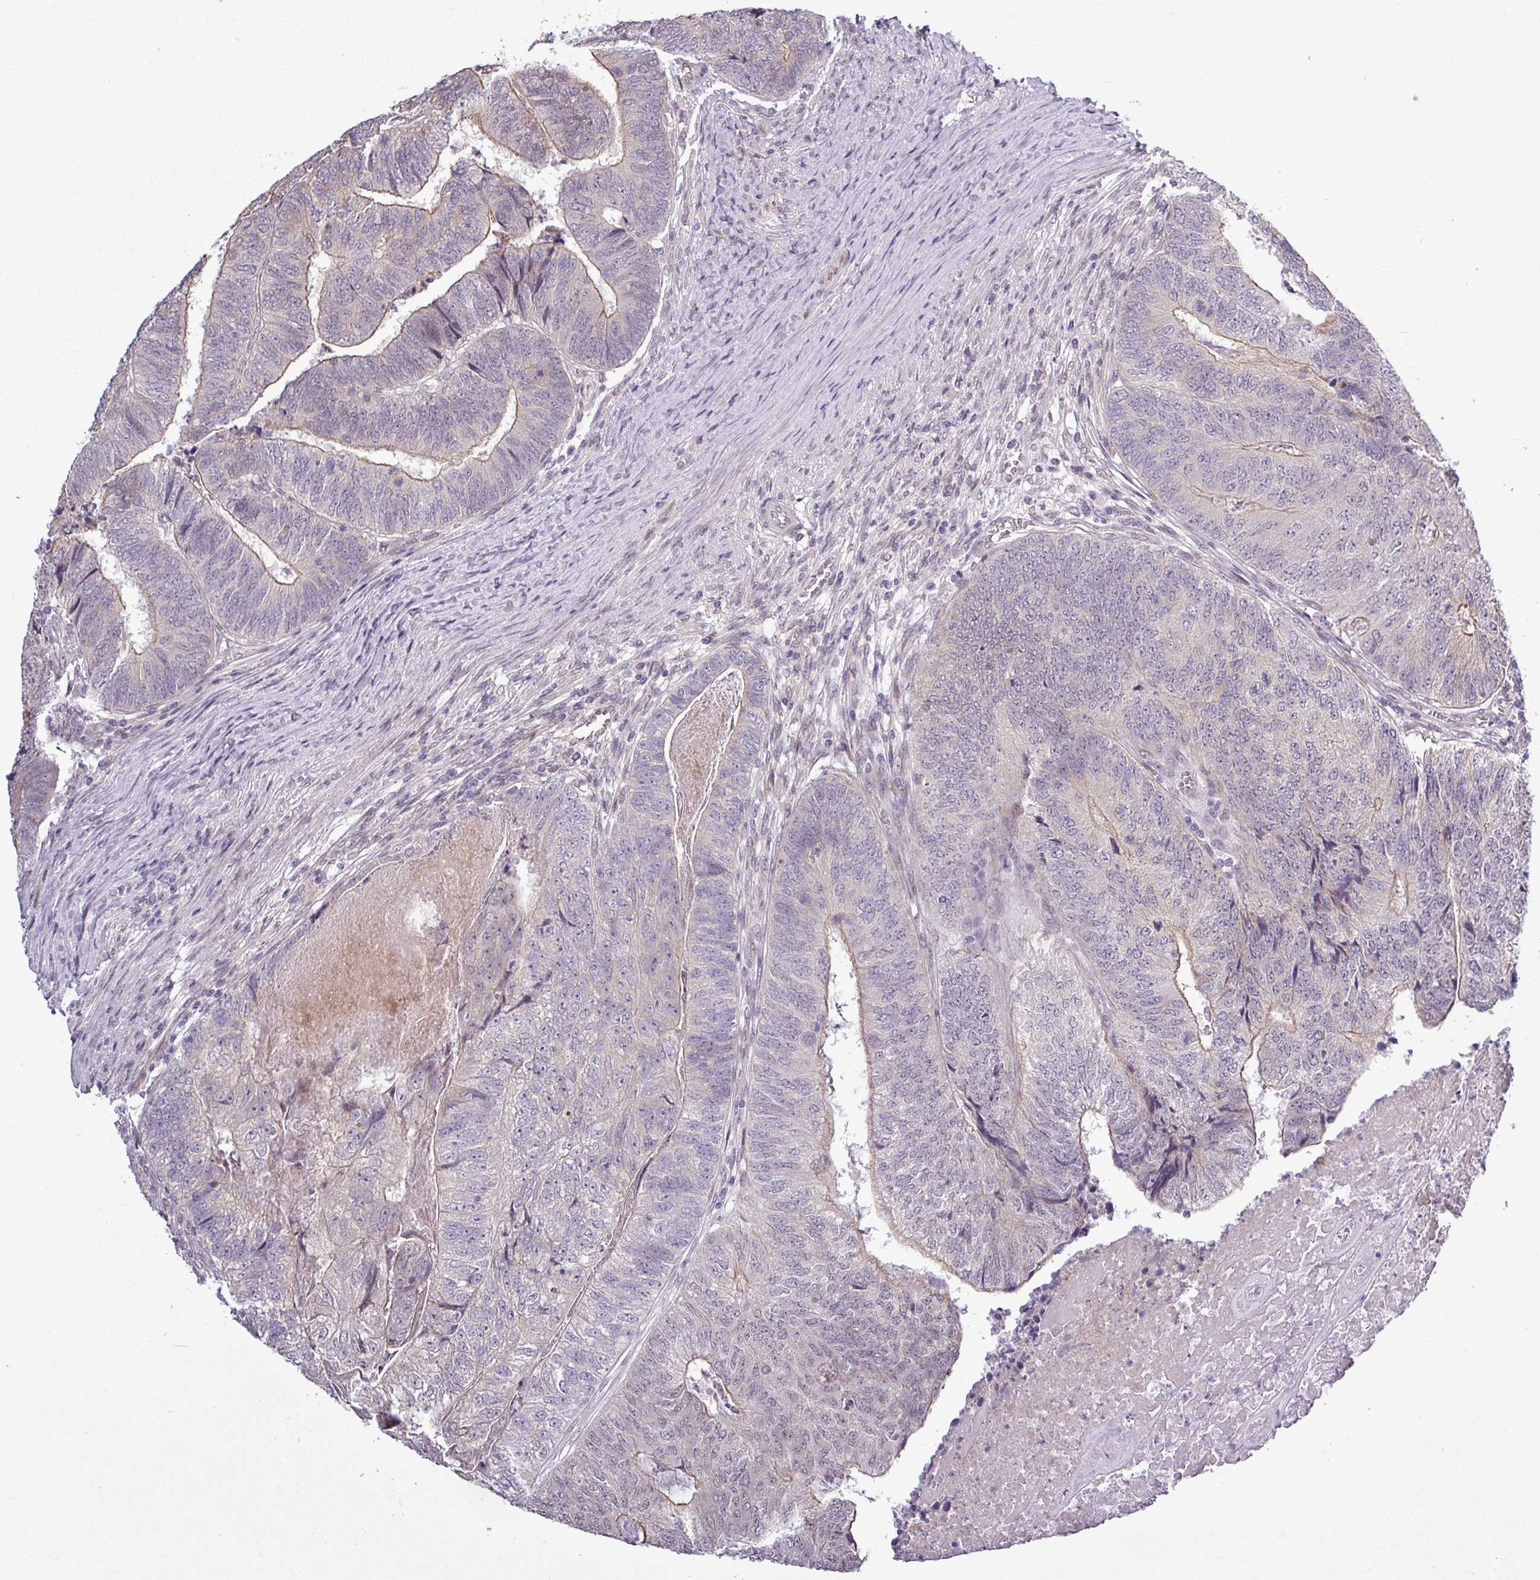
{"staining": {"intensity": "negative", "quantity": "none", "location": "none"}, "tissue": "colorectal cancer", "cell_type": "Tumor cells", "image_type": "cancer", "snomed": [{"axis": "morphology", "description": "Adenocarcinoma, NOS"}, {"axis": "topography", "description": "Colon"}], "caption": "Histopathology image shows no significant protein positivity in tumor cells of colorectal cancer (adenocarcinoma). Nuclei are stained in blue.", "gene": "GPT2", "patient": {"sex": "female", "age": 67}}